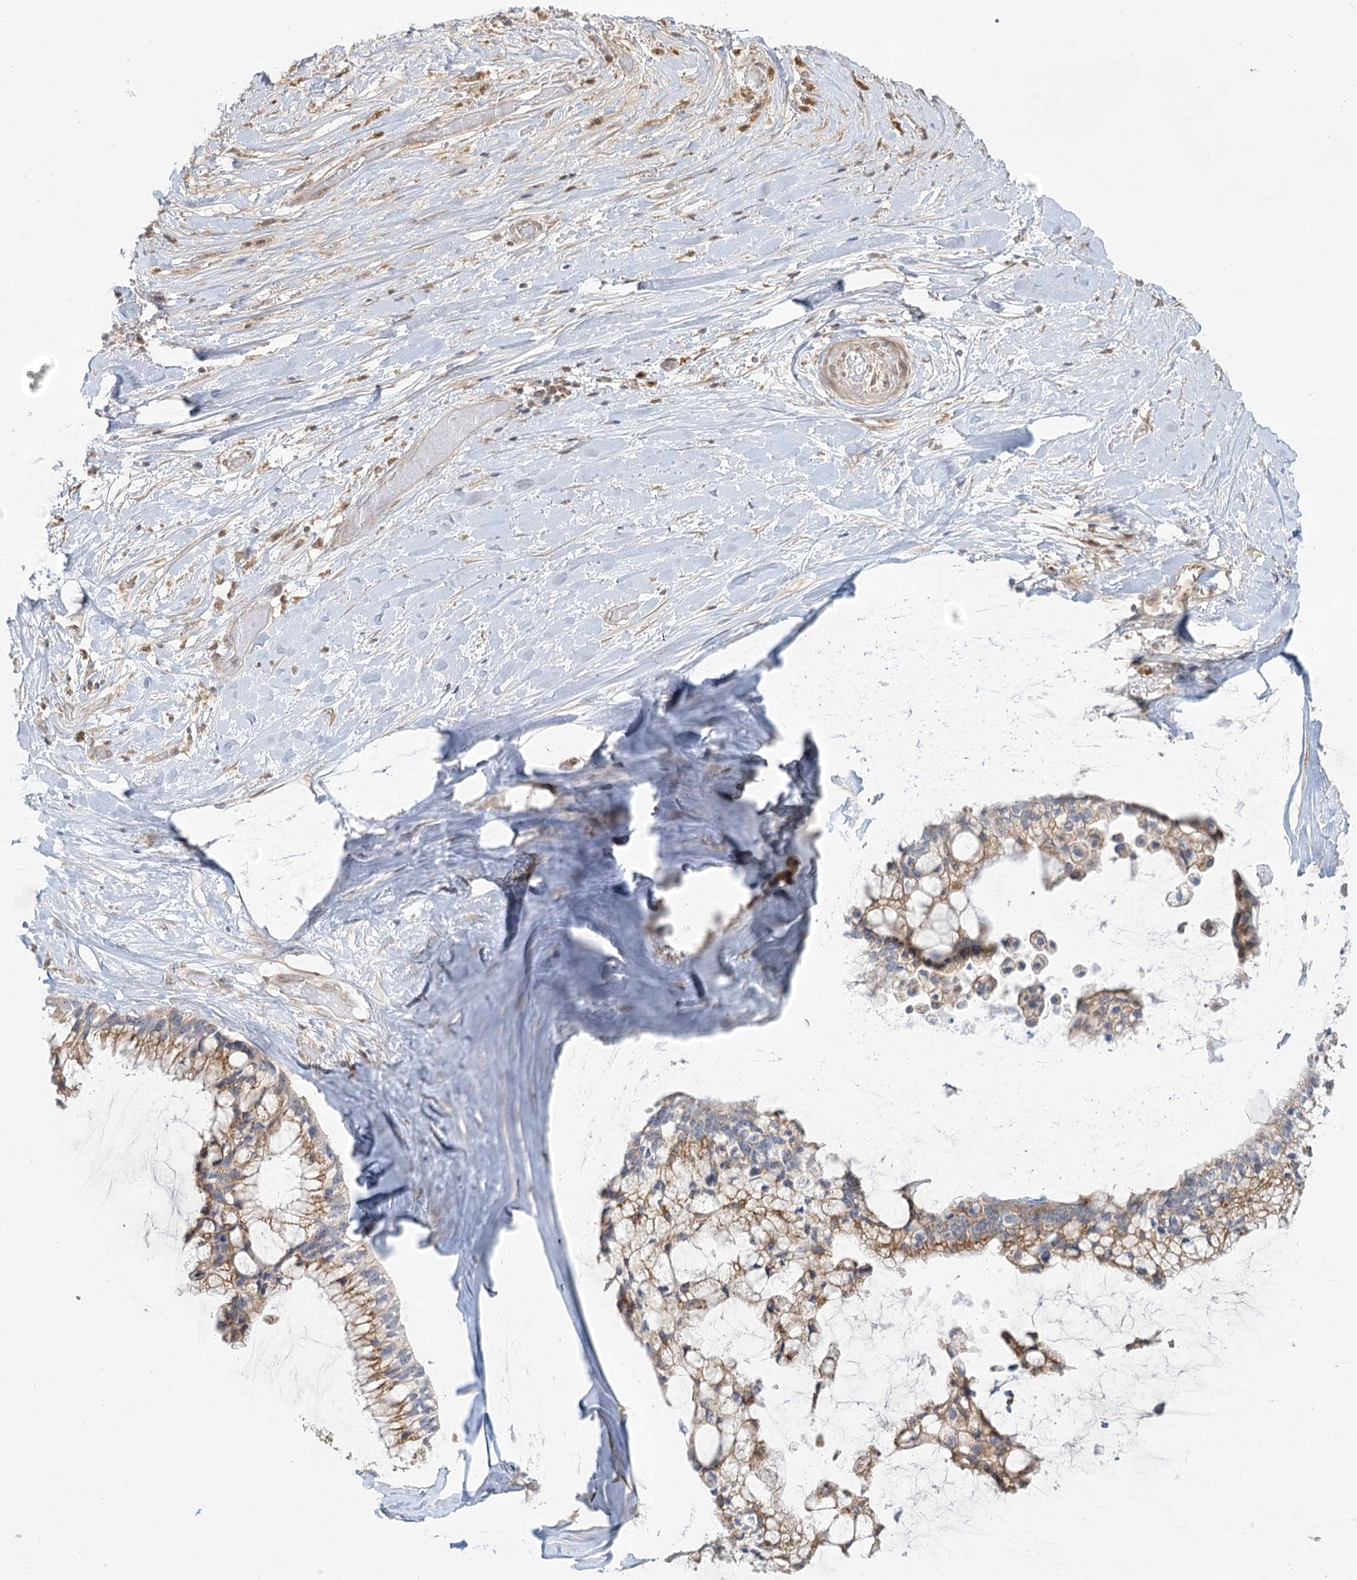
{"staining": {"intensity": "moderate", "quantity": ">75%", "location": "cytoplasmic/membranous"}, "tissue": "ovarian cancer", "cell_type": "Tumor cells", "image_type": "cancer", "snomed": [{"axis": "morphology", "description": "Cystadenocarcinoma, mucinous, NOS"}, {"axis": "topography", "description": "Ovary"}], "caption": "Tumor cells demonstrate medium levels of moderate cytoplasmic/membranous staining in approximately >75% of cells in human ovarian mucinous cystadenocarcinoma.", "gene": "MTMR3", "patient": {"sex": "female", "age": 39}}